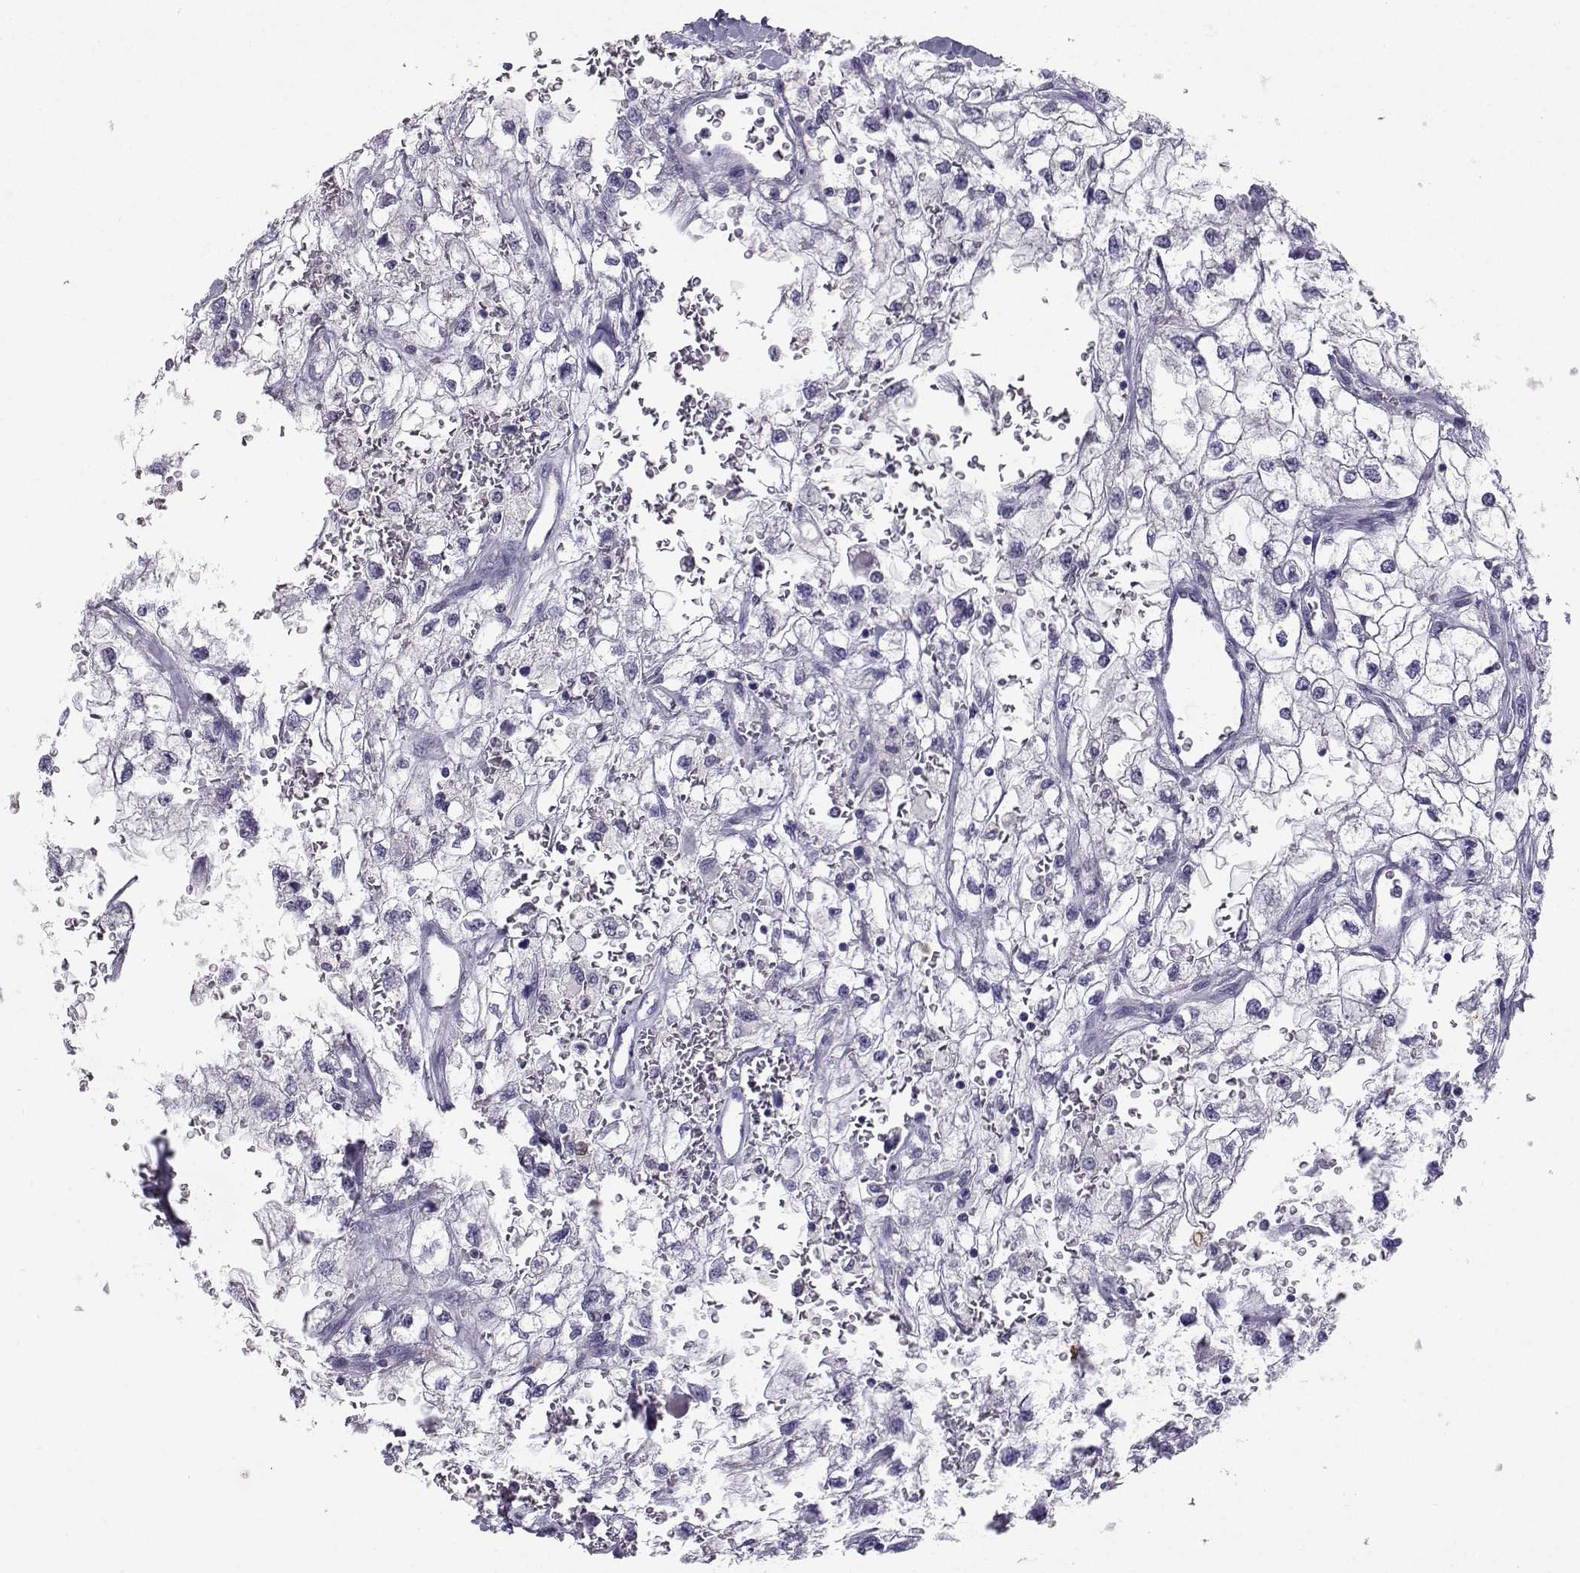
{"staining": {"intensity": "negative", "quantity": "none", "location": "none"}, "tissue": "renal cancer", "cell_type": "Tumor cells", "image_type": "cancer", "snomed": [{"axis": "morphology", "description": "Adenocarcinoma, NOS"}, {"axis": "topography", "description": "Kidney"}], "caption": "Immunohistochemistry of adenocarcinoma (renal) displays no positivity in tumor cells.", "gene": "TBR1", "patient": {"sex": "male", "age": 59}}